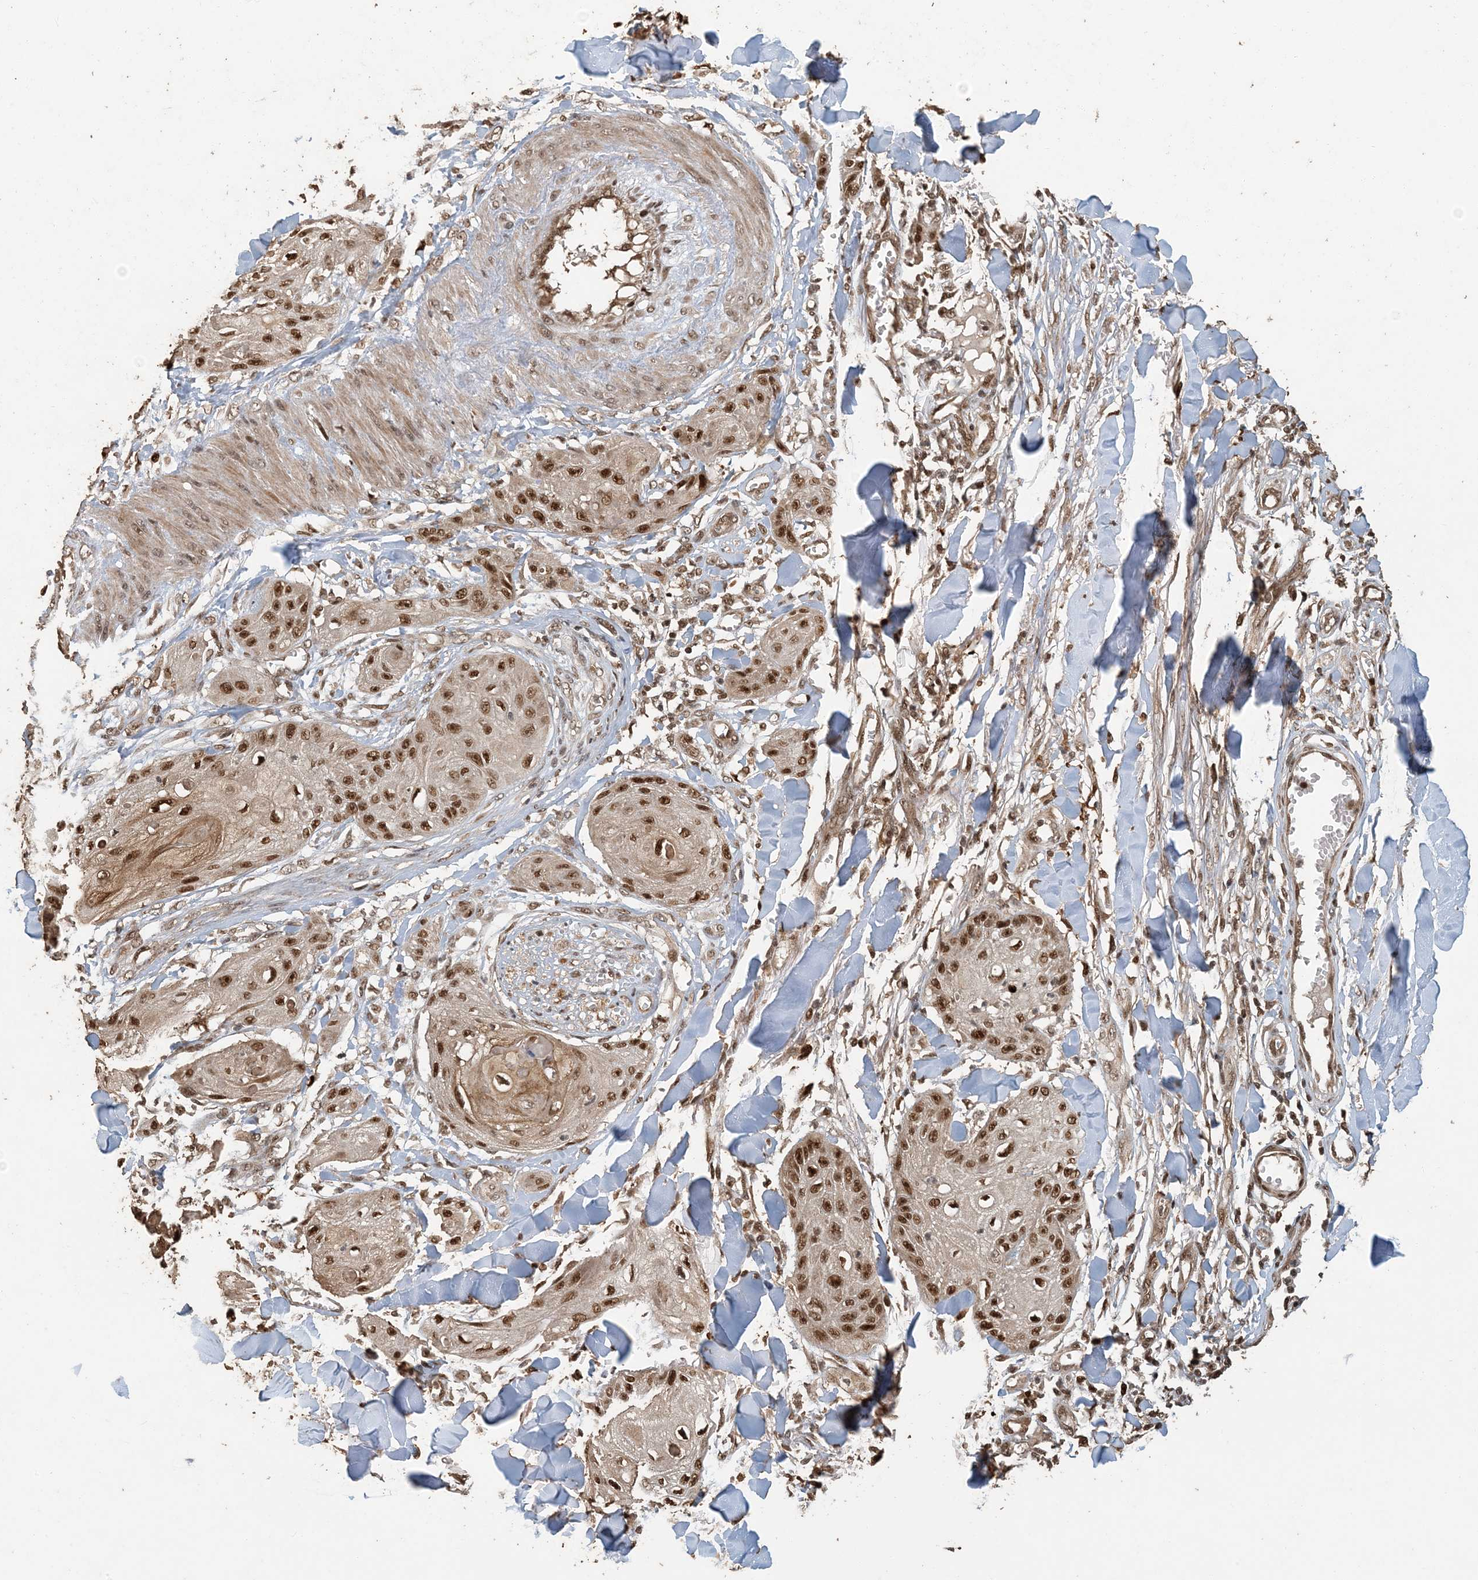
{"staining": {"intensity": "strong", "quantity": ">75%", "location": "nuclear"}, "tissue": "skin cancer", "cell_type": "Tumor cells", "image_type": "cancer", "snomed": [{"axis": "morphology", "description": "Squamous cell carcinoma, NOS"}, {"axis": "topography", "description": "Skin"}], "caption": "Protein expression analysis of human skin squamous cell carcinoma reveals strong nuclear staining in approximately >75% of tumor cells.", "gene": "ATP13A2", "patient": {"sex": "male", "age": 74}}